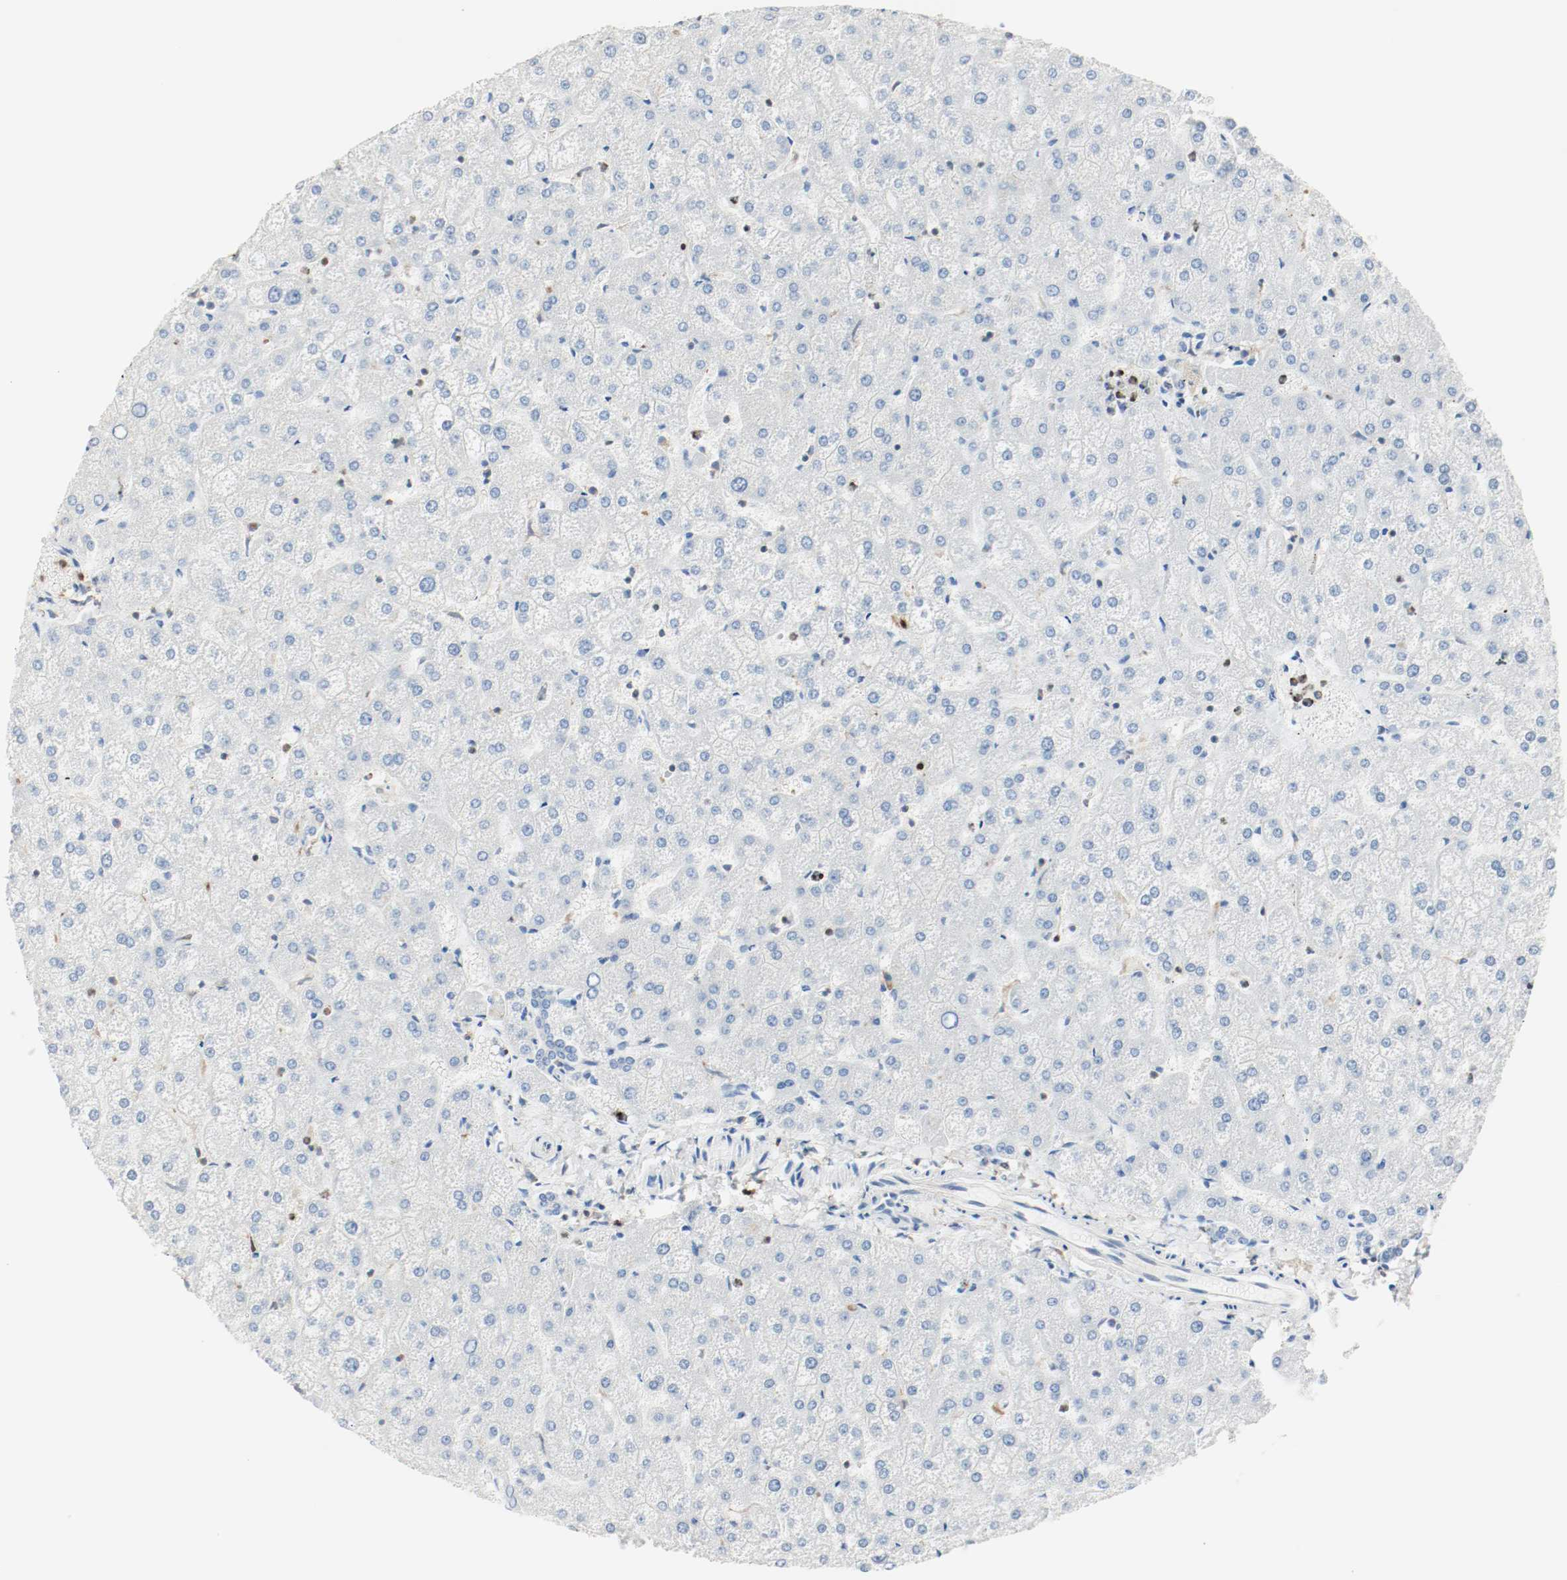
{"staining": {"intensity": "negative", "quantity": "none", "location": "none"}, "tissue": "liver", "cell_type": "Cholangiocytes", "image_type": "normal", "snomed": [{"axis": "morphology", "description": "Normal tissue, NOS"}, {"axis": "topography", "description": "Liver"}], "caption": "IHC image of normal liver: human liver stained with DAB exhibits no significant protein expression in cholangiocytes. Brightfield microscopy of IHC stained with DAB (3,3'-diaminobenzidine) (brown) and hematoxylin (blue), captured at high magnification.", "gene": "ARPC1B", "patient": {"sex": "female", "age": 32}}